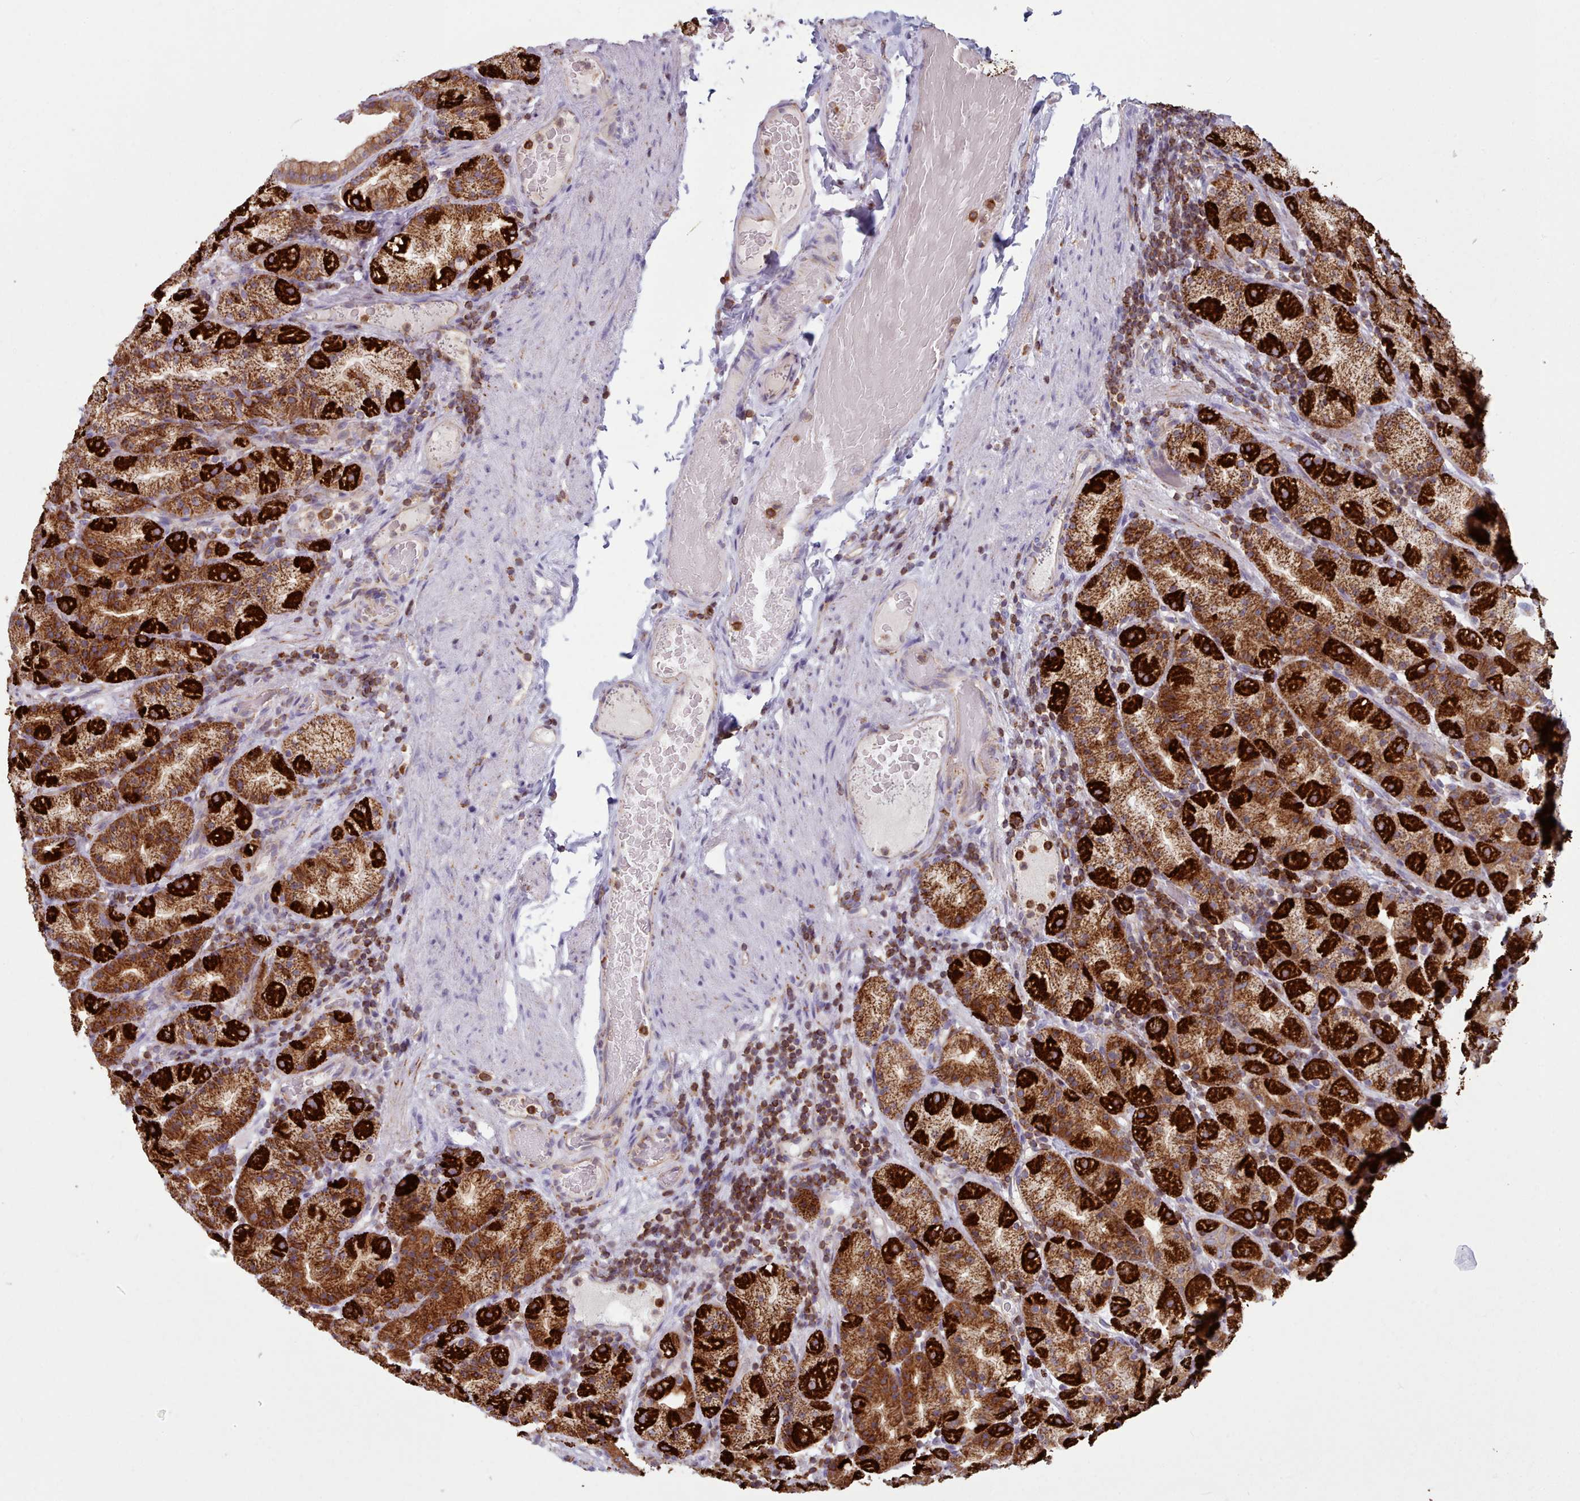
{"staining": {"intensity": "strong", "quantity": ">75%", "location": "cytoplasmic/membranous"}, "tissue": "stomach", "cell_type": "Glandular cells", "image_type": "normal", "snomed": [{"axis": "morphology", "description": "Normal tissue, NOS"}, {"axis": "topography", "description": "Stomach, upper"}, {"axis": "topography", "description": "Stomach"}], "caption": "Immunohistochemistry of benign stomach displays high levels of strong cytoplasmic/membranous expression in approximately >75% of glandular cells.", "gene": "CRYBG1", "patient": {"sex": "male", "age": 68}}